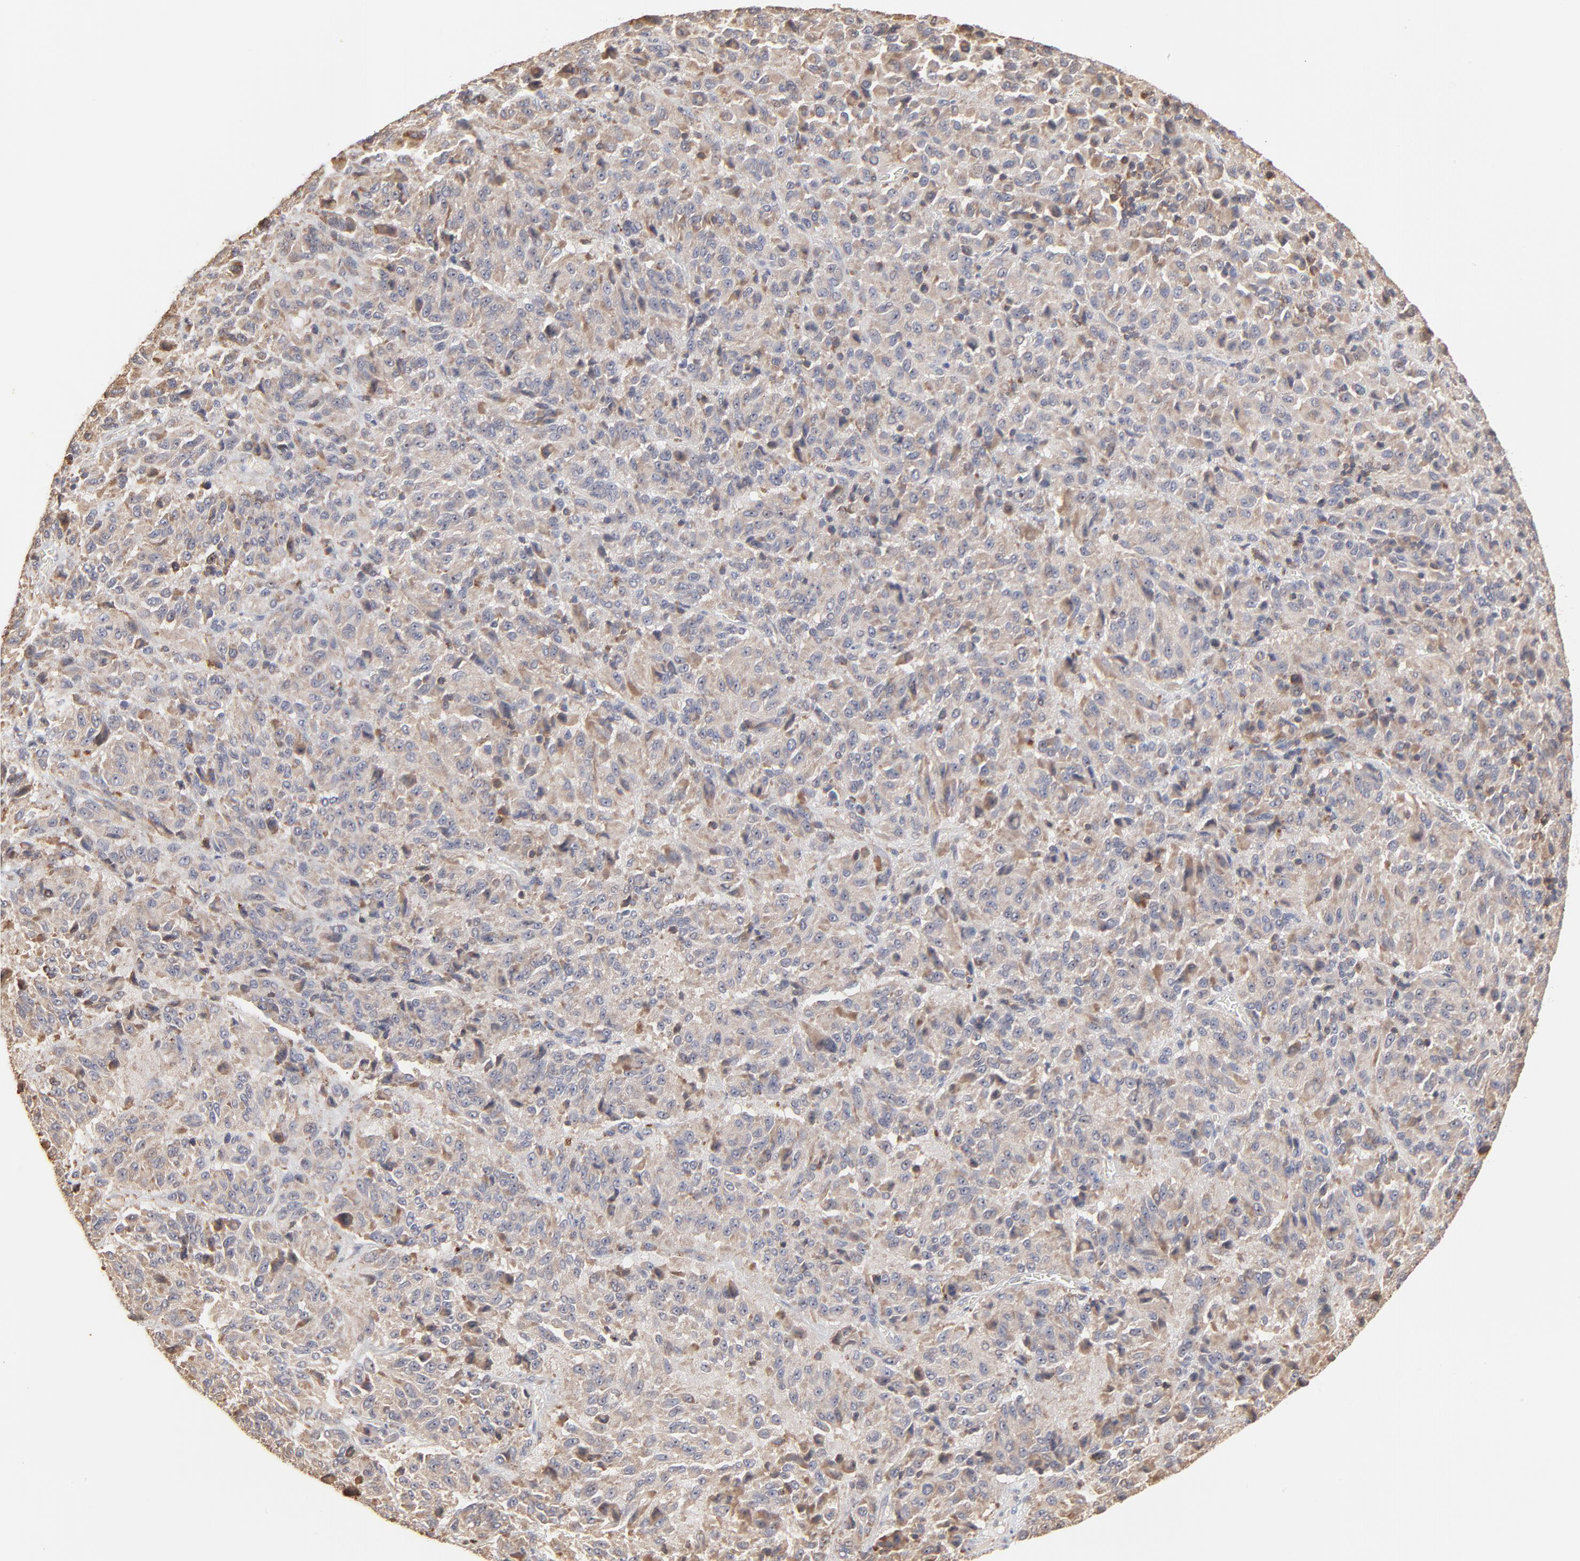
{"staining": {"intensity": "moderate", "quantity": "25%-75%", "location": "cytoplasmic/membranous"}, "tissue": "melanoma", "cell_type": "Tumor cells", "image_type": "cancer", "snomed": [{"axis": "morphology", "description": "Malignant melanoma, Metastatic site"}, {"axis": "topography", "description": "Lung"}], "caption": "This is an image of immunohistochemistry staining of malignant melanoma (metastatic site), which shows moderate expression in the cytoplasmic/membranous of tumor cells.", "gene": "RNF213", "patient": {"sex": "male", "age": 64}}